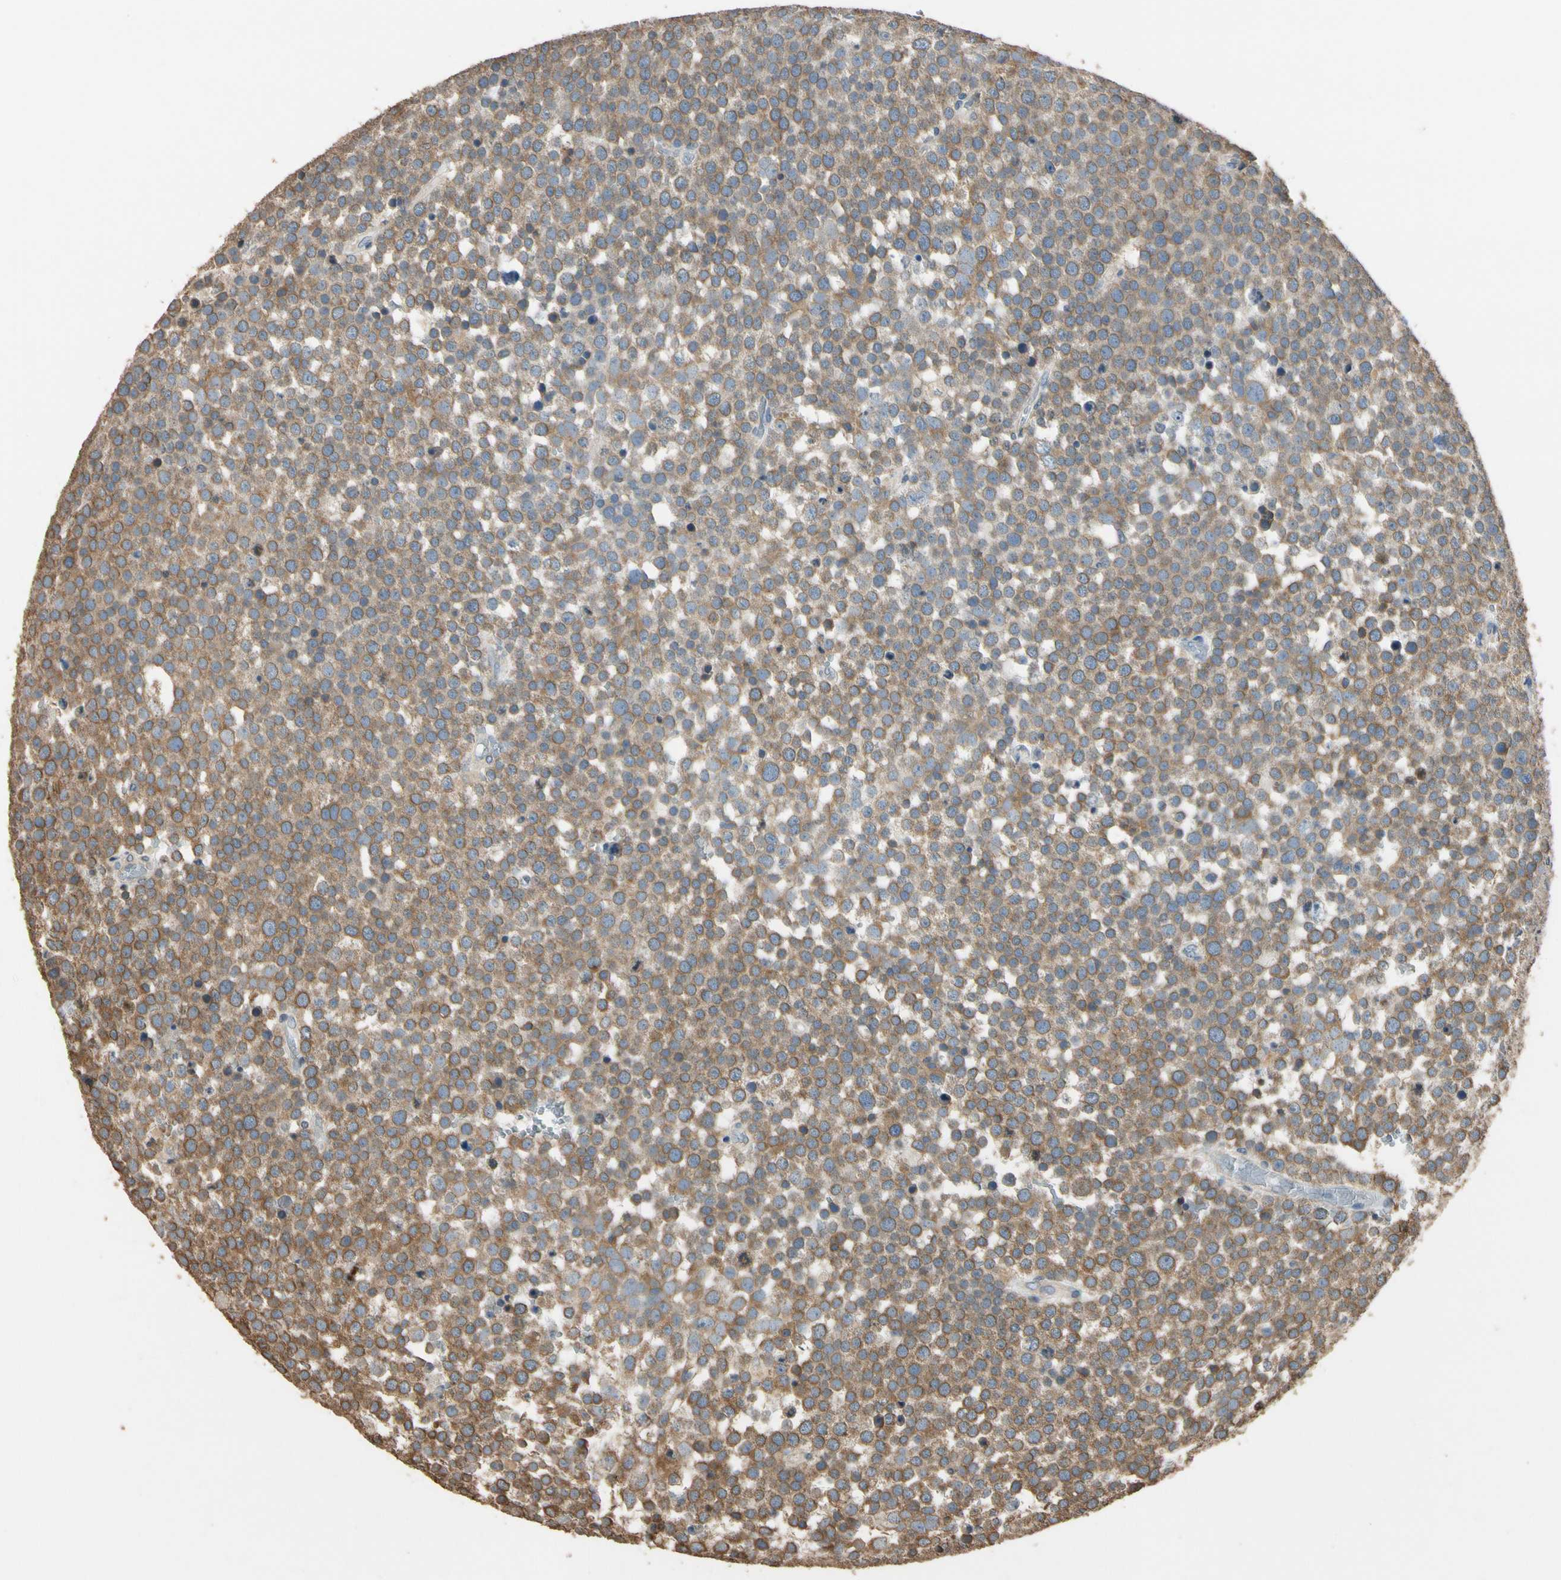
{"staining": {"intensity": "moderate", "quantity": ">75%", "location": "cytoplasmic/membranous"}, "tissue": "testis cancer", "cell_type": "Tumor cells", "image_type": "cancer", "snomed": [{"axis": "morphology", "description": "Seminoma, NOS"}, {"axis": "topography", "description": "Testis"}], "caption": "The photomicrograph demonstrates a brown stain indicating the presence of a protein in the cytoplasmic/membranous of tumor cells in testis cancer. The staining was performed using DAB (3,3'-diaminobenzidine) to visualize the protein expression in brown, while the nuclei were stained in blue with hematoxylin (Magnification: 20x).", "gene": "STX18", "patient": {"sex": "male", "age": 71}}